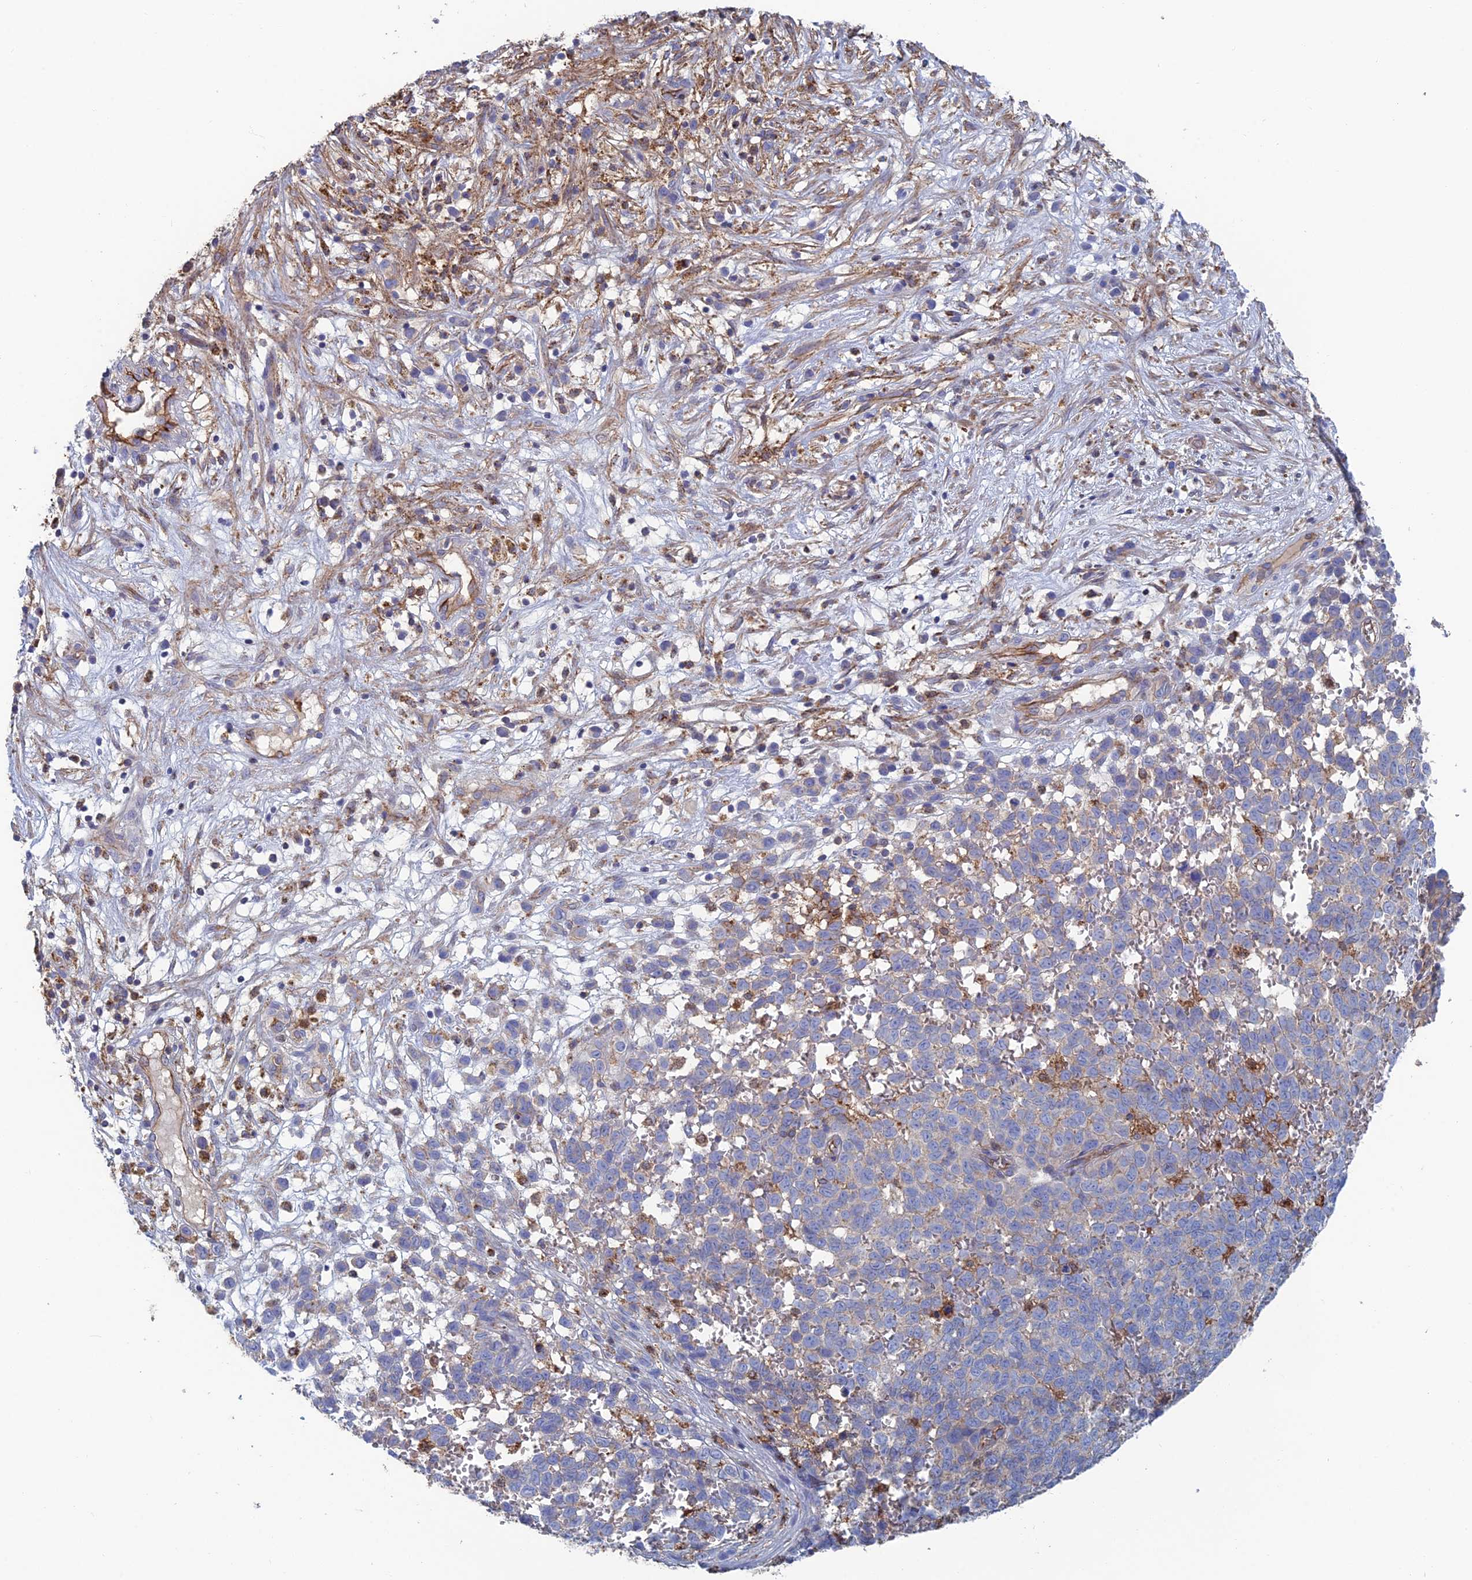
{"staining": {"intensity": "negative", "quantity": "none", "location": "none"}, "tissue": "melanoma", "cell_type": "Tumor cells", "image_type": "cancer", "snomed": [{"axis": "morphology", "description": "Malignant melanoma, NOS"}, {"axis": "topography", "description": "Nose, NOS"}], "caption": "Immunohistochemistry micrograph of human melanoma stained for a protein (brown), which exhibits no expression in tumor cells.", "gene": "SNX11", "patient": {"sex": "female", "age": 48}}